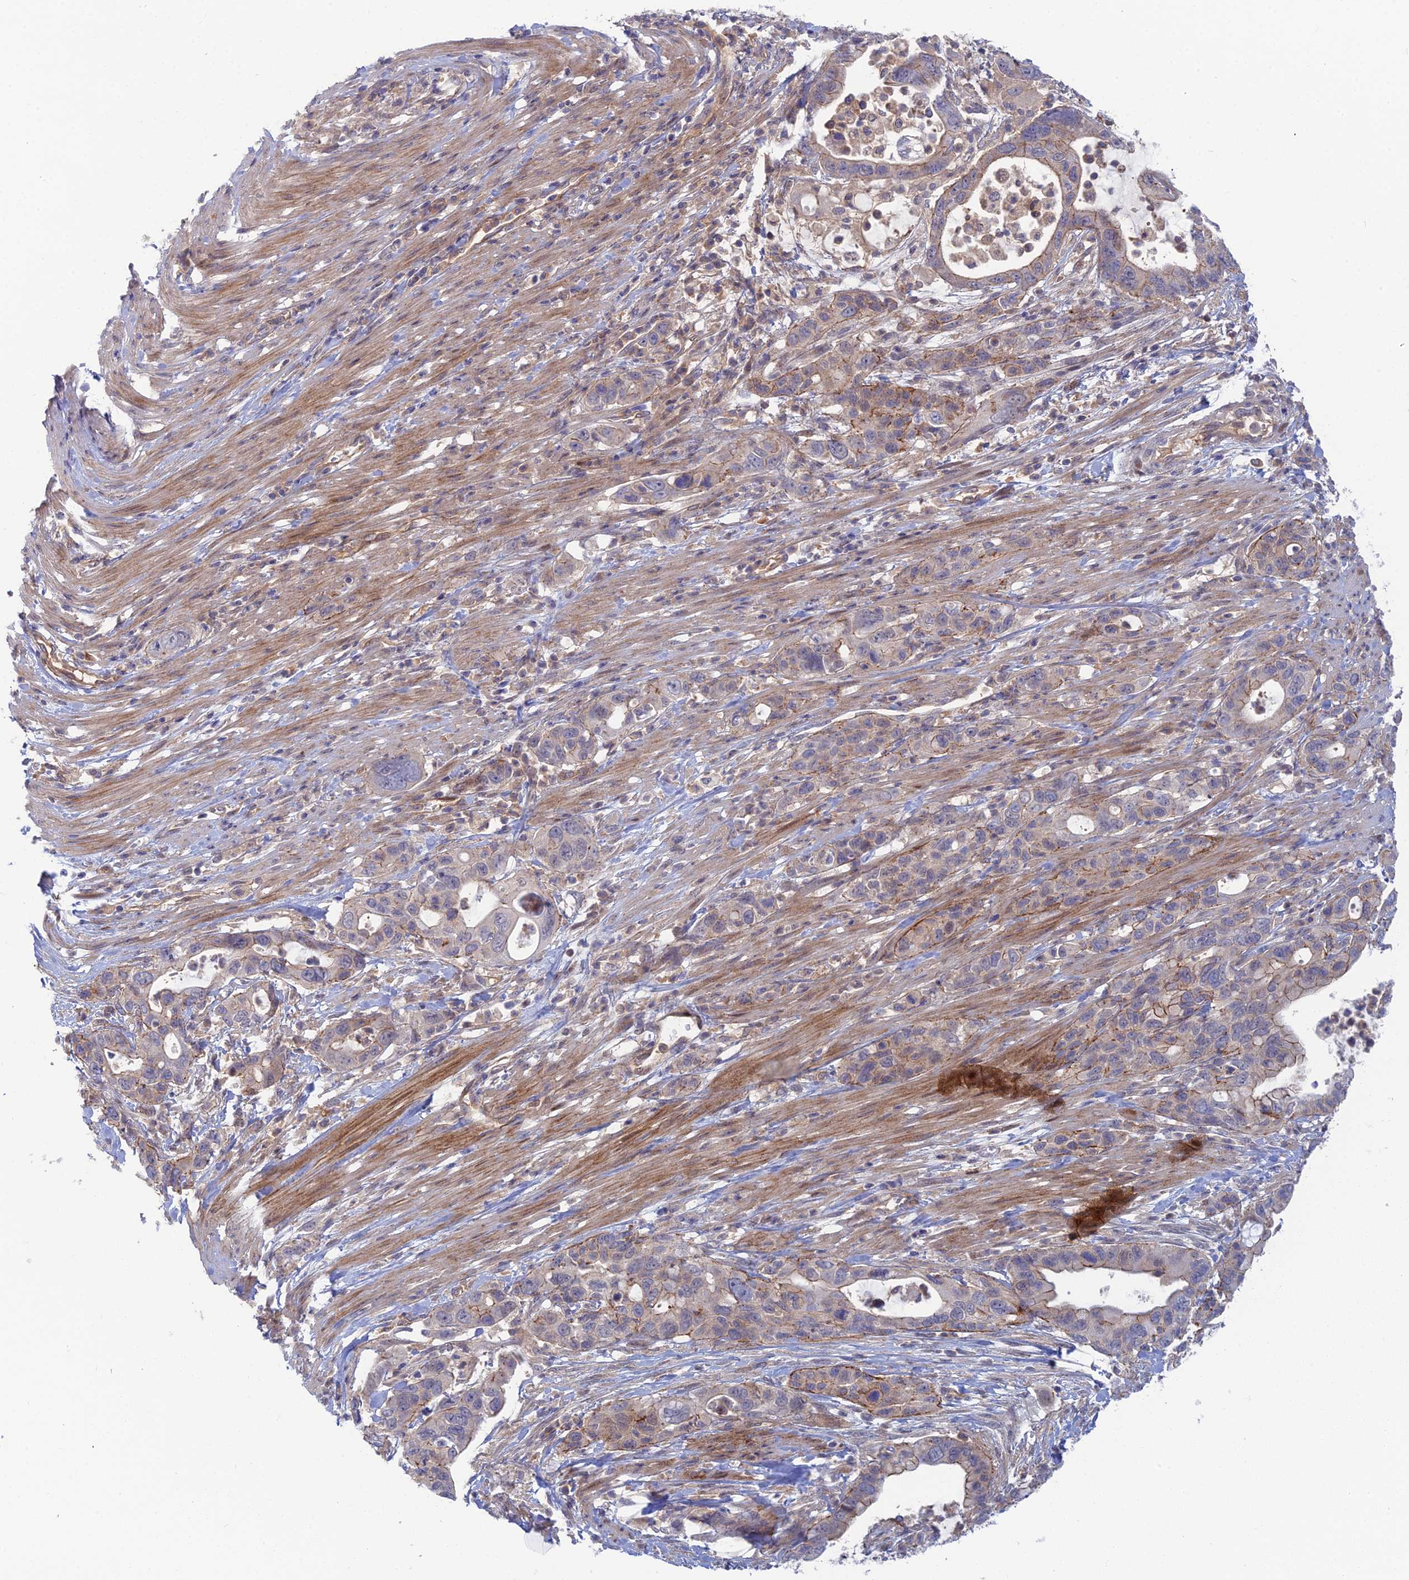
{"staining": {"intensity": "moderate", "quantity": "<25%", "location": "cytoplasmic/membranous"}, "tissue": "pancreatic cancer", "cell_type": "Tumor cells", "image_type": "cancer", "snomed": [{"axis": "morphology", "description": "Adenocarcinoma, NOS"}, {"axis": "topography", "description": "Pancreas"}], "caption": "About <25% of tumor cells in human adenocarcinoma (pancreatic) display moderate cytoplasmic/membranous protein positivity as visualized by brown immunohistochemical staining.", "gene": "ABHD1", "patient": {"sex": "female", "age": 71}}